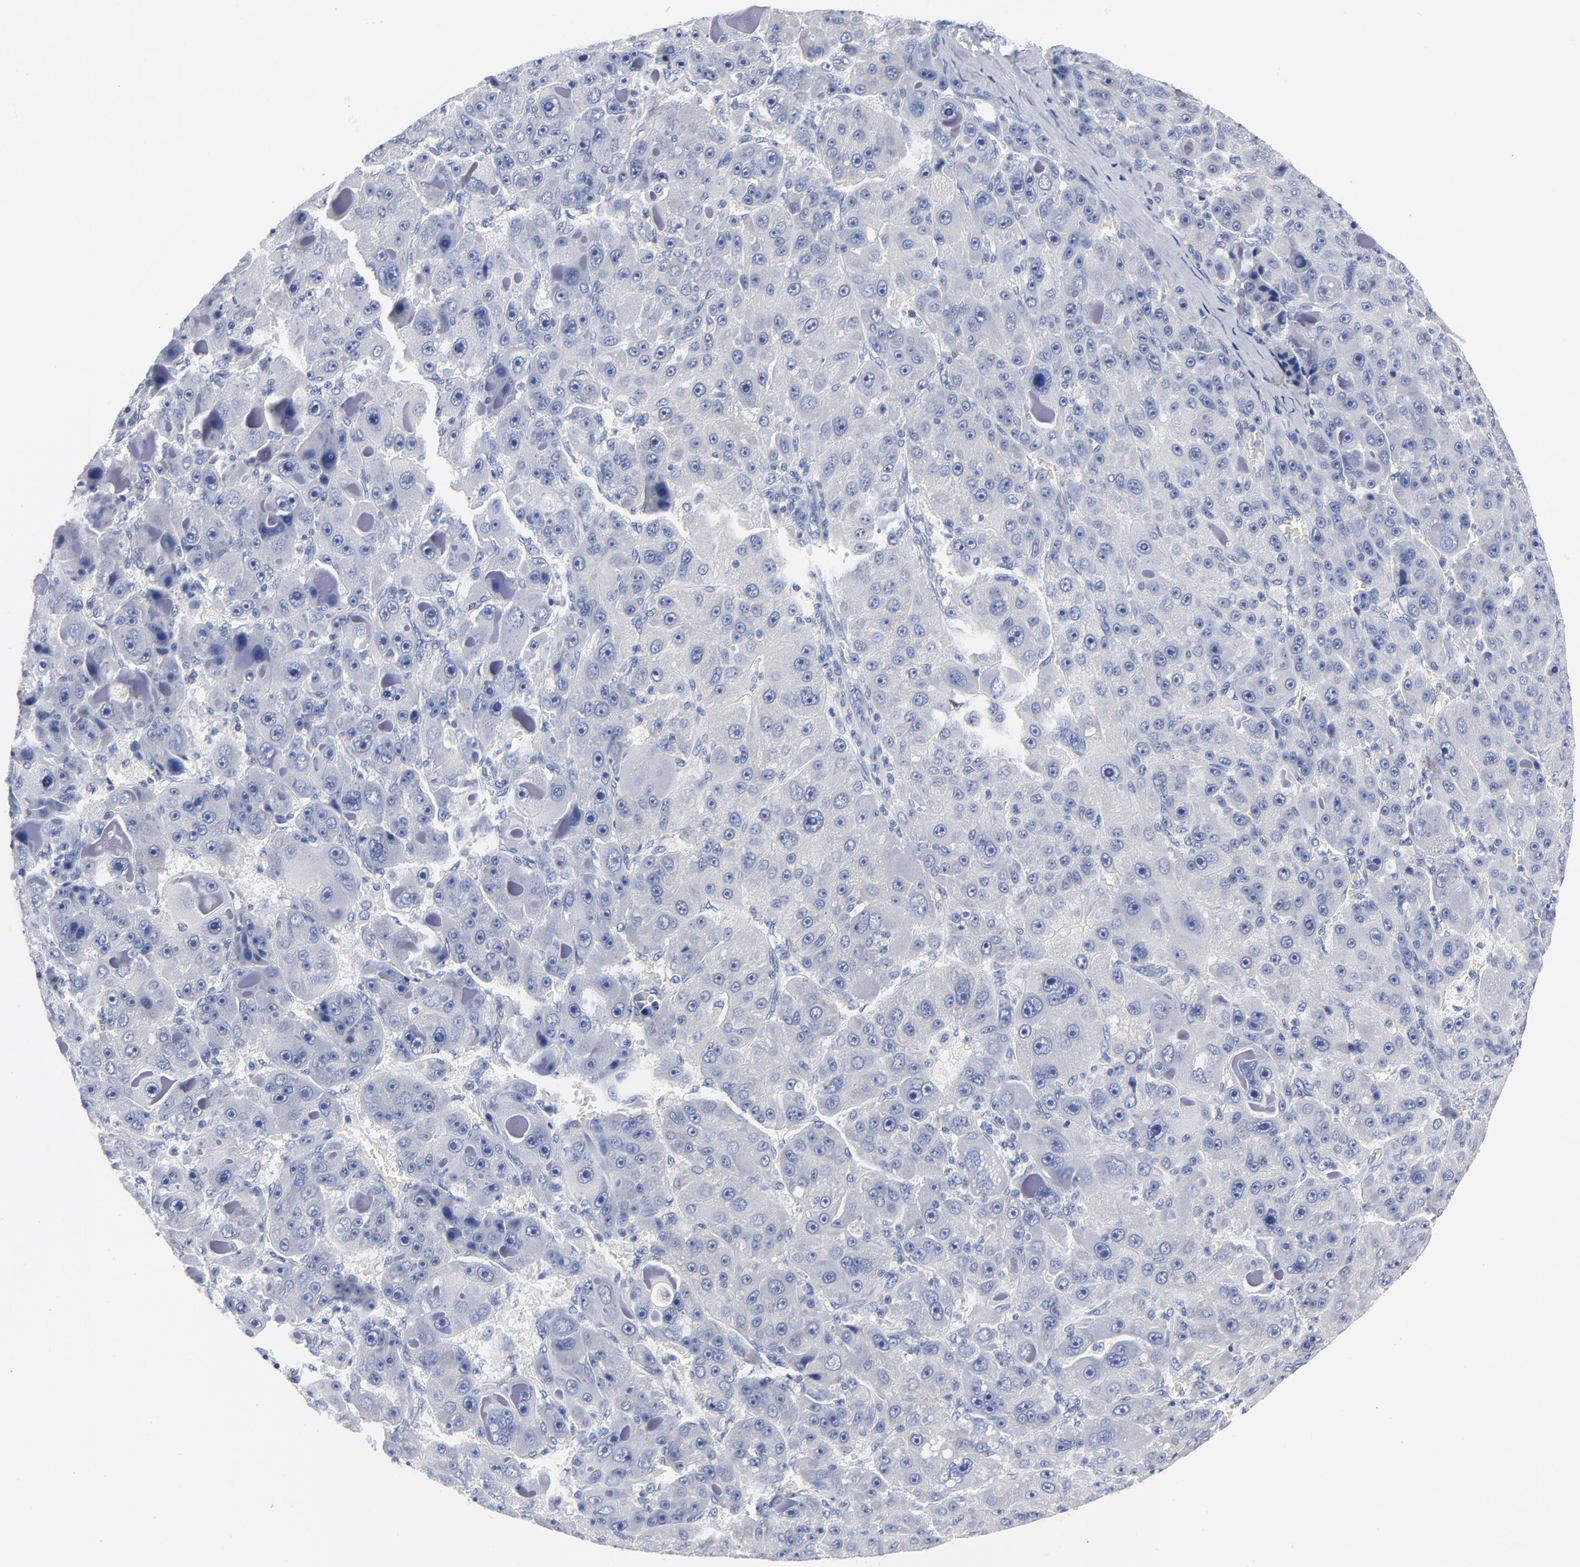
{"staining": {"intensity": "negative", "quantity": "none", "location": "none"}, "tissue": "liver cancer", "cell_type": "Tumor cells", "image_type": "cancer", "snomed": [{"axis": "morphology", "description": "Carcinoma, Hepatocellular, NOS"}, {"axis": "topography", "description": "Liver"}], "caption": "Immunohistochemical staining of hepatocellular carcinoma (liver) displays no significant expression in tumor cells.", "gene": "STAT2", "patient": {"sex": "male", "age": 76}}